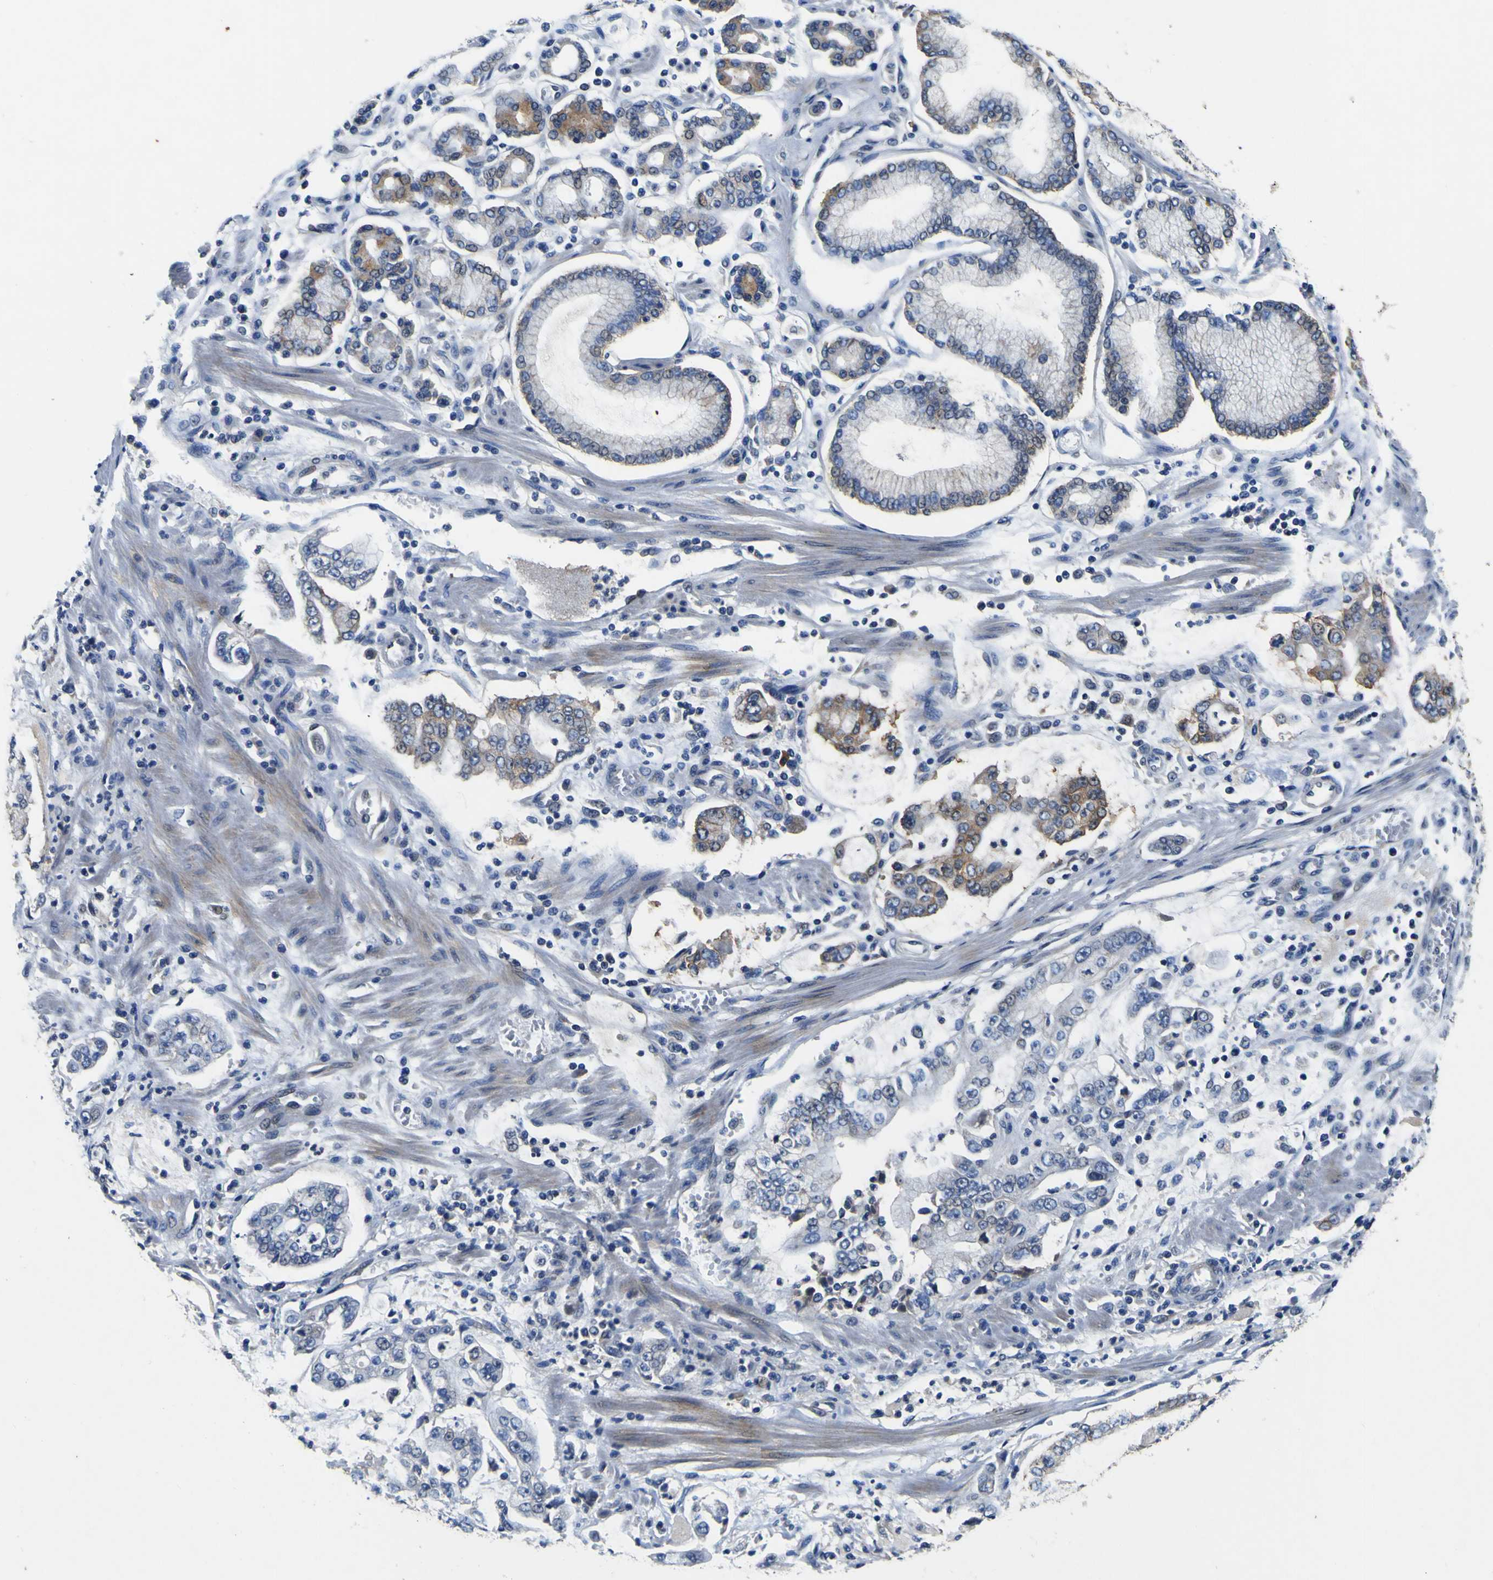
{"staining": {"intensity": "moderate", "quantity": "<25%", "location": "cytoplasmic/membranous"}, "tissue": "stomach cancer", "cell_type": "Tumor cells", "image_type": "cancer", "snomed": [{"axis": "morphology", "description": "Adenocarcinoma, NOS"}, {"axis": "topography", "description": "Stomach"}], "caption": "Tumor cells demonstrate low levels of moderate cytoplasmic/membranous expression in about <25% of cells in adenocarcinoma (stomach). (brown staining indicates protein expression, while blue staining denotes nuclei).", "gene": "EPHB4", "patient": {"sex": "male", "age": 76}}